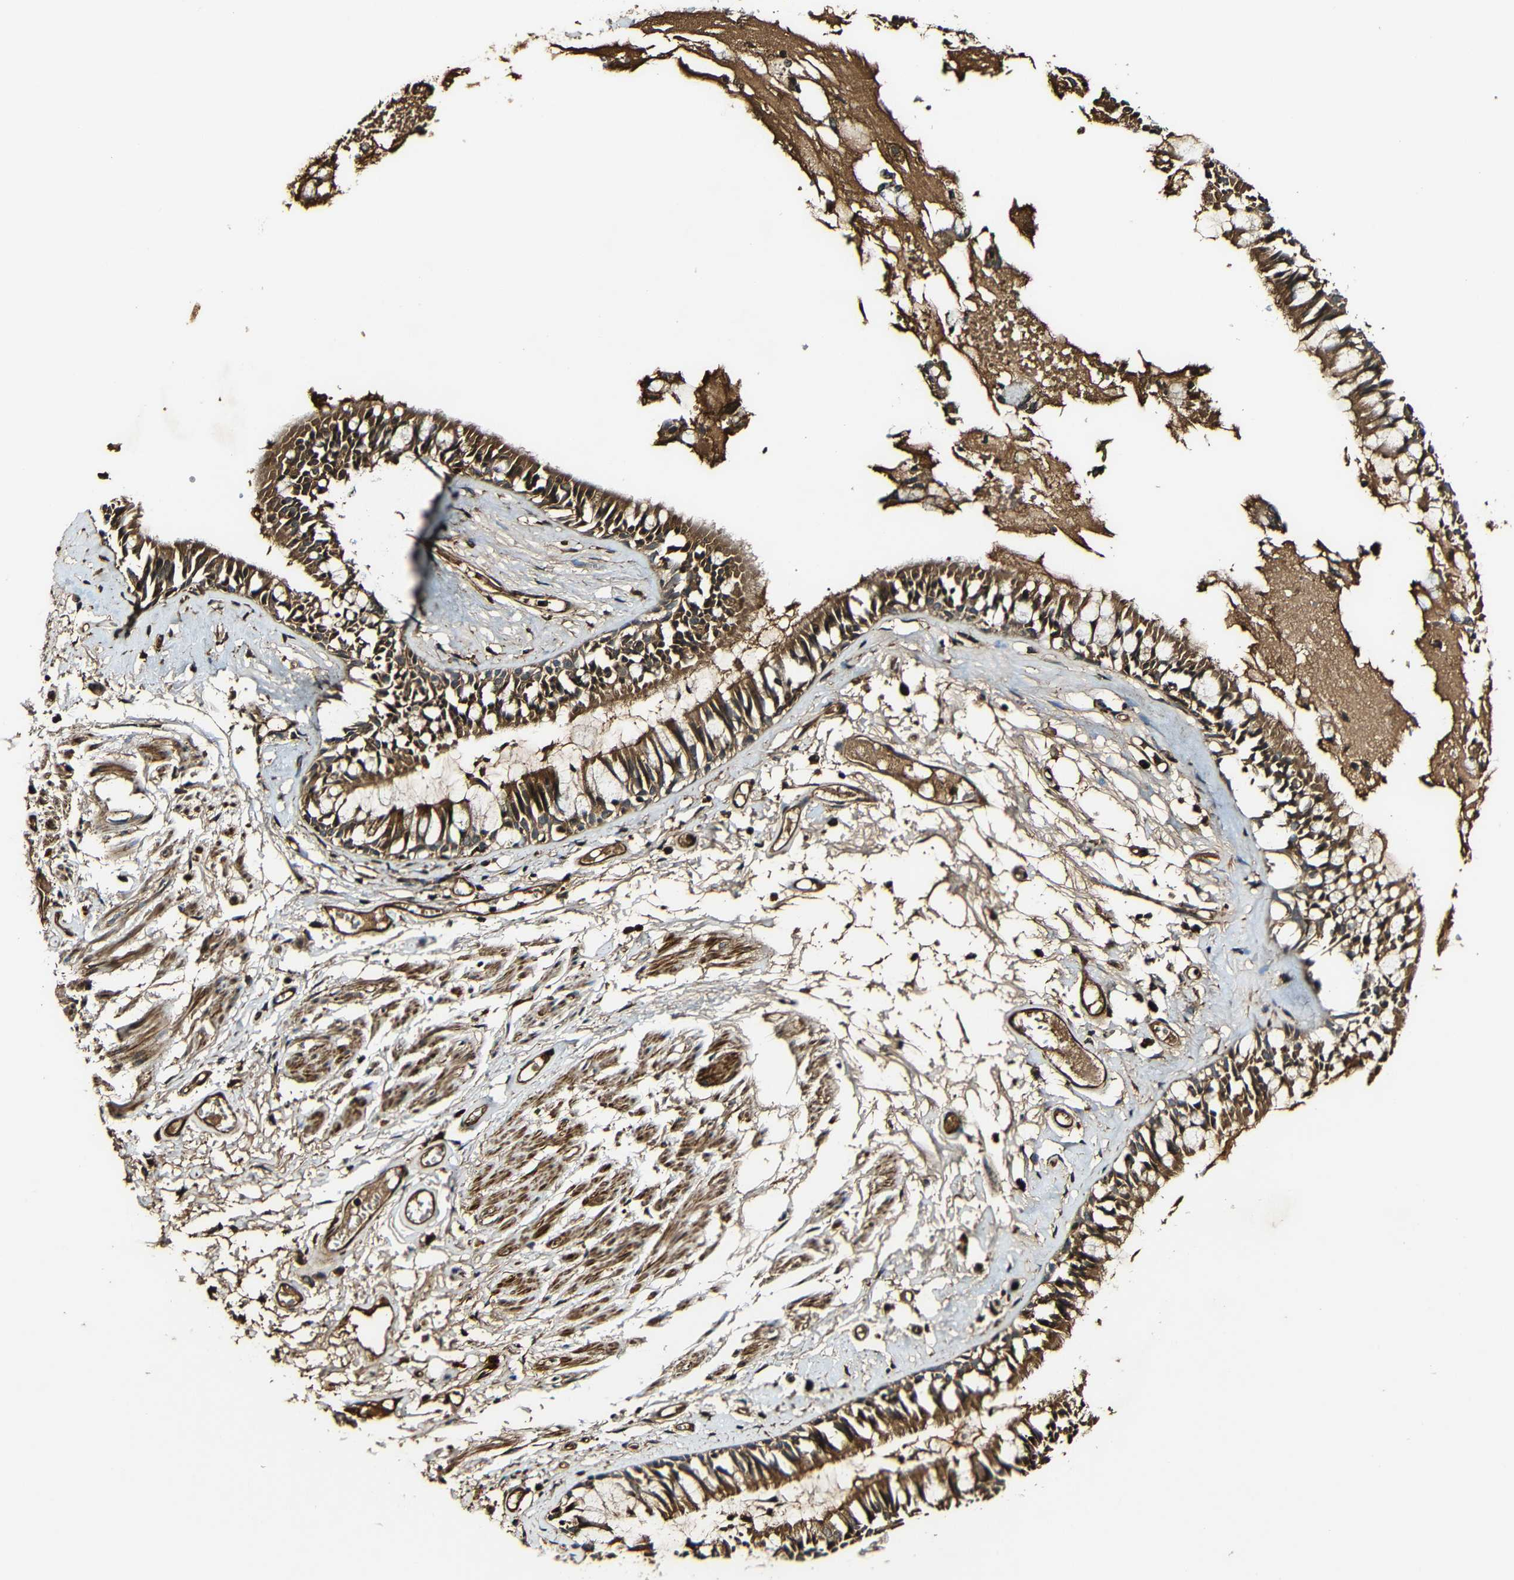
{"staining": {"intensity": "moderate", "quantity": ">75%", "location": "cytoplasmic/membranous"}, "tissue": "bronchus", "cell_type": "Respiratory epithelial cells", "image_type": "normal", "snomed": [{"axis": "morphology", "description": "Normal tissue, NOS"}, {"axis": "morphology", "description": "Inflammation, NOS"}, {"axis": "topography", "description": "Cartilage tissue"}, {"axis": "topography", "description": "Lung"}], "caption": "DAB (3,3'-diaminobenzidine) immunohistochemical staining of unremarkable human bronchus displays moderate cytoplasmic/membranous protein staining in approximately >75% of respiratory epithelial cells.", "gene": "CASP8", "patient": {"sex": "male", "age": 71}}